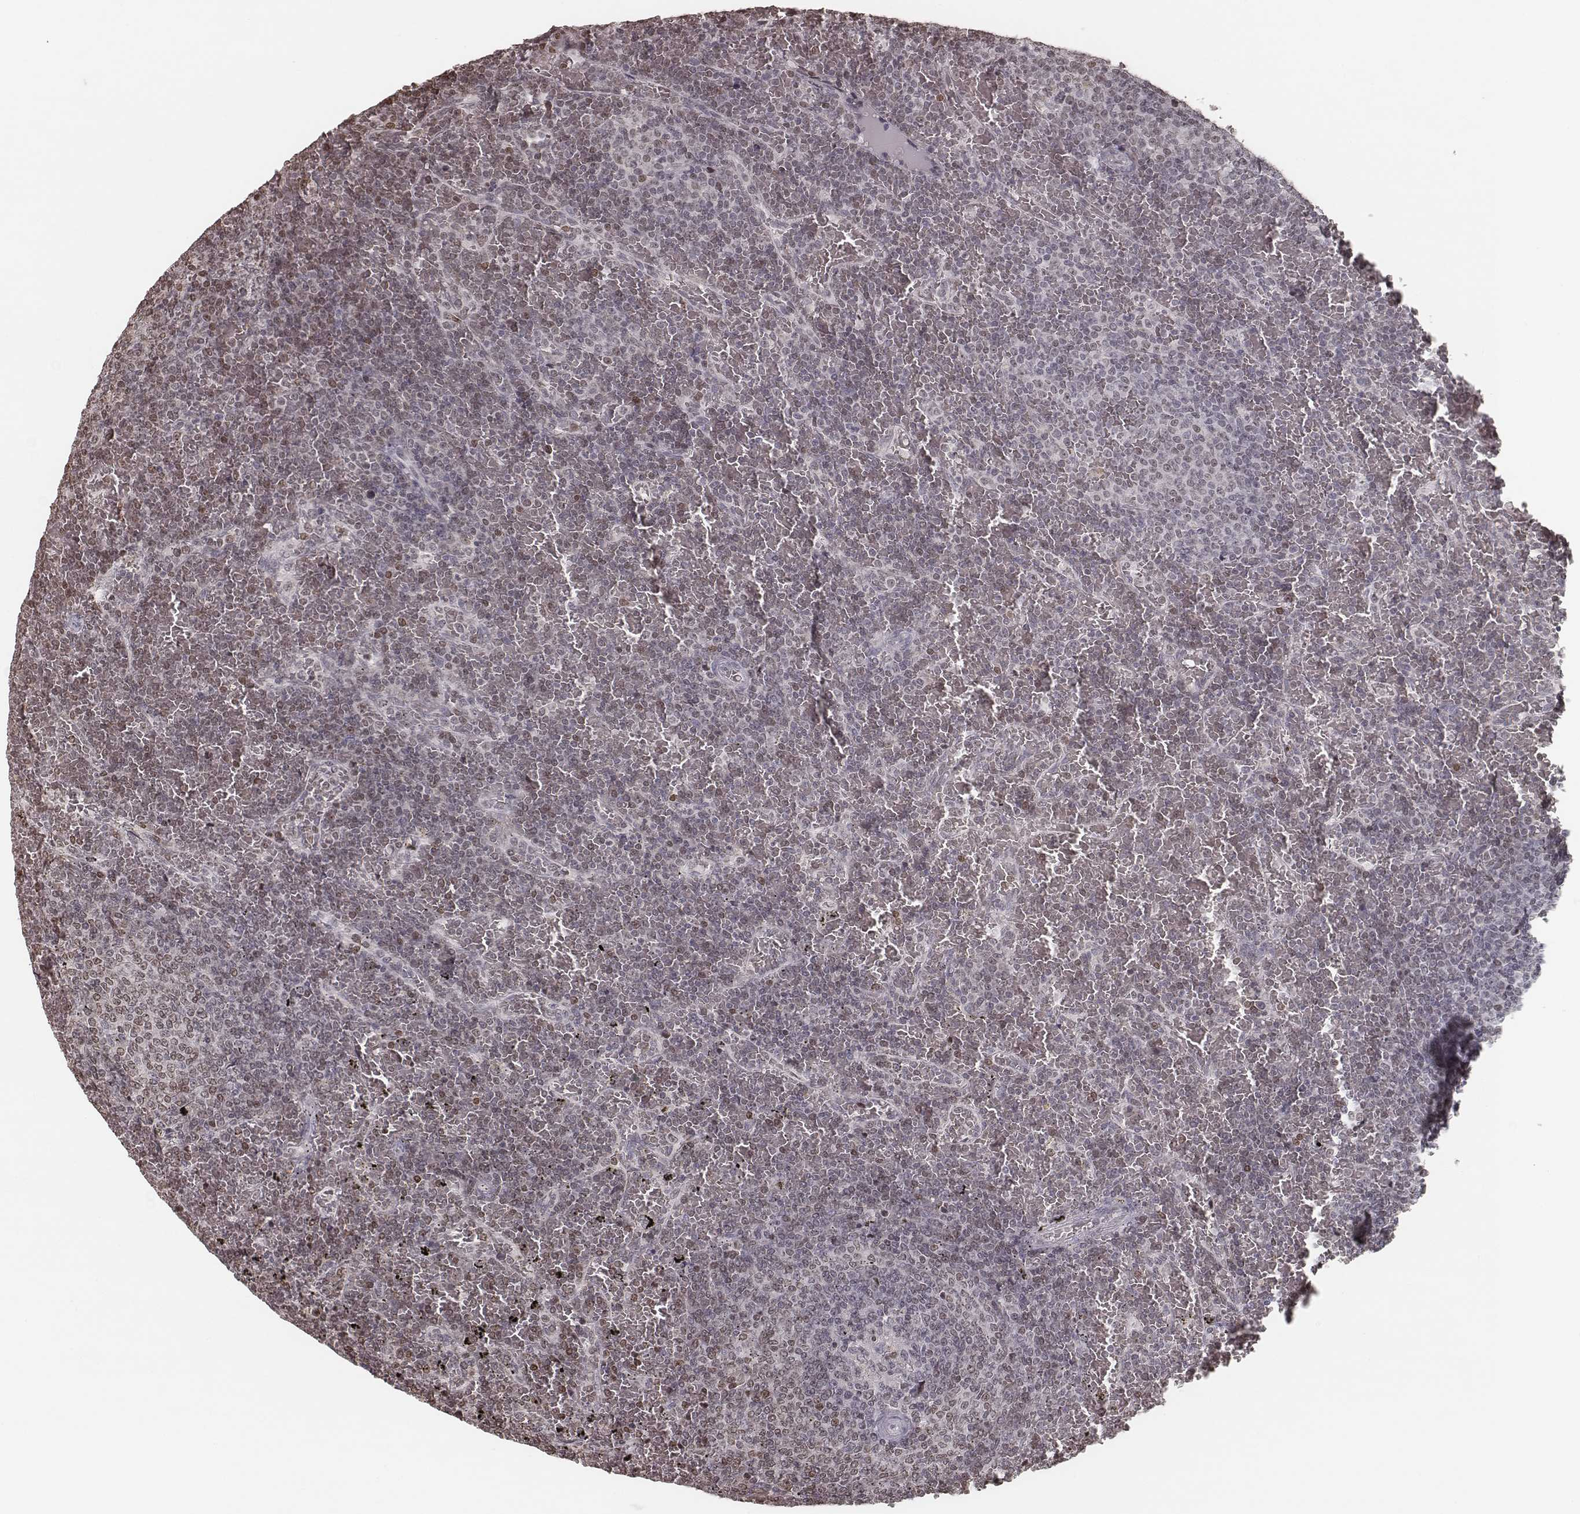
{"staining": {"intensity": "negative", "quantity": "none", "location": "none"}, "tissue": "lymphoma", "cell_type": "Tumor cells", "image_type": "cancer", "snomed": [{"axis": "morphology", "description": "Malignant lymphoma, non-Hodgkin's type, Low grade"}, {"axis": "topography", "description": "Spleen"}], "caption": "This image is of malignant lymphoma, non-Hodgkin's type (low-grade) stained with IHC to label a protein in brown with the nuclei are counter-stained blue. There is no staining in tumor cells. The staining is performed using DAB (3,3'-diaminobenzidine) brown chromogen with nuclei counter-stained in using hematoxylin.", "gene": "HMGA2", "patient": {"sex": "female", "age": 77}}